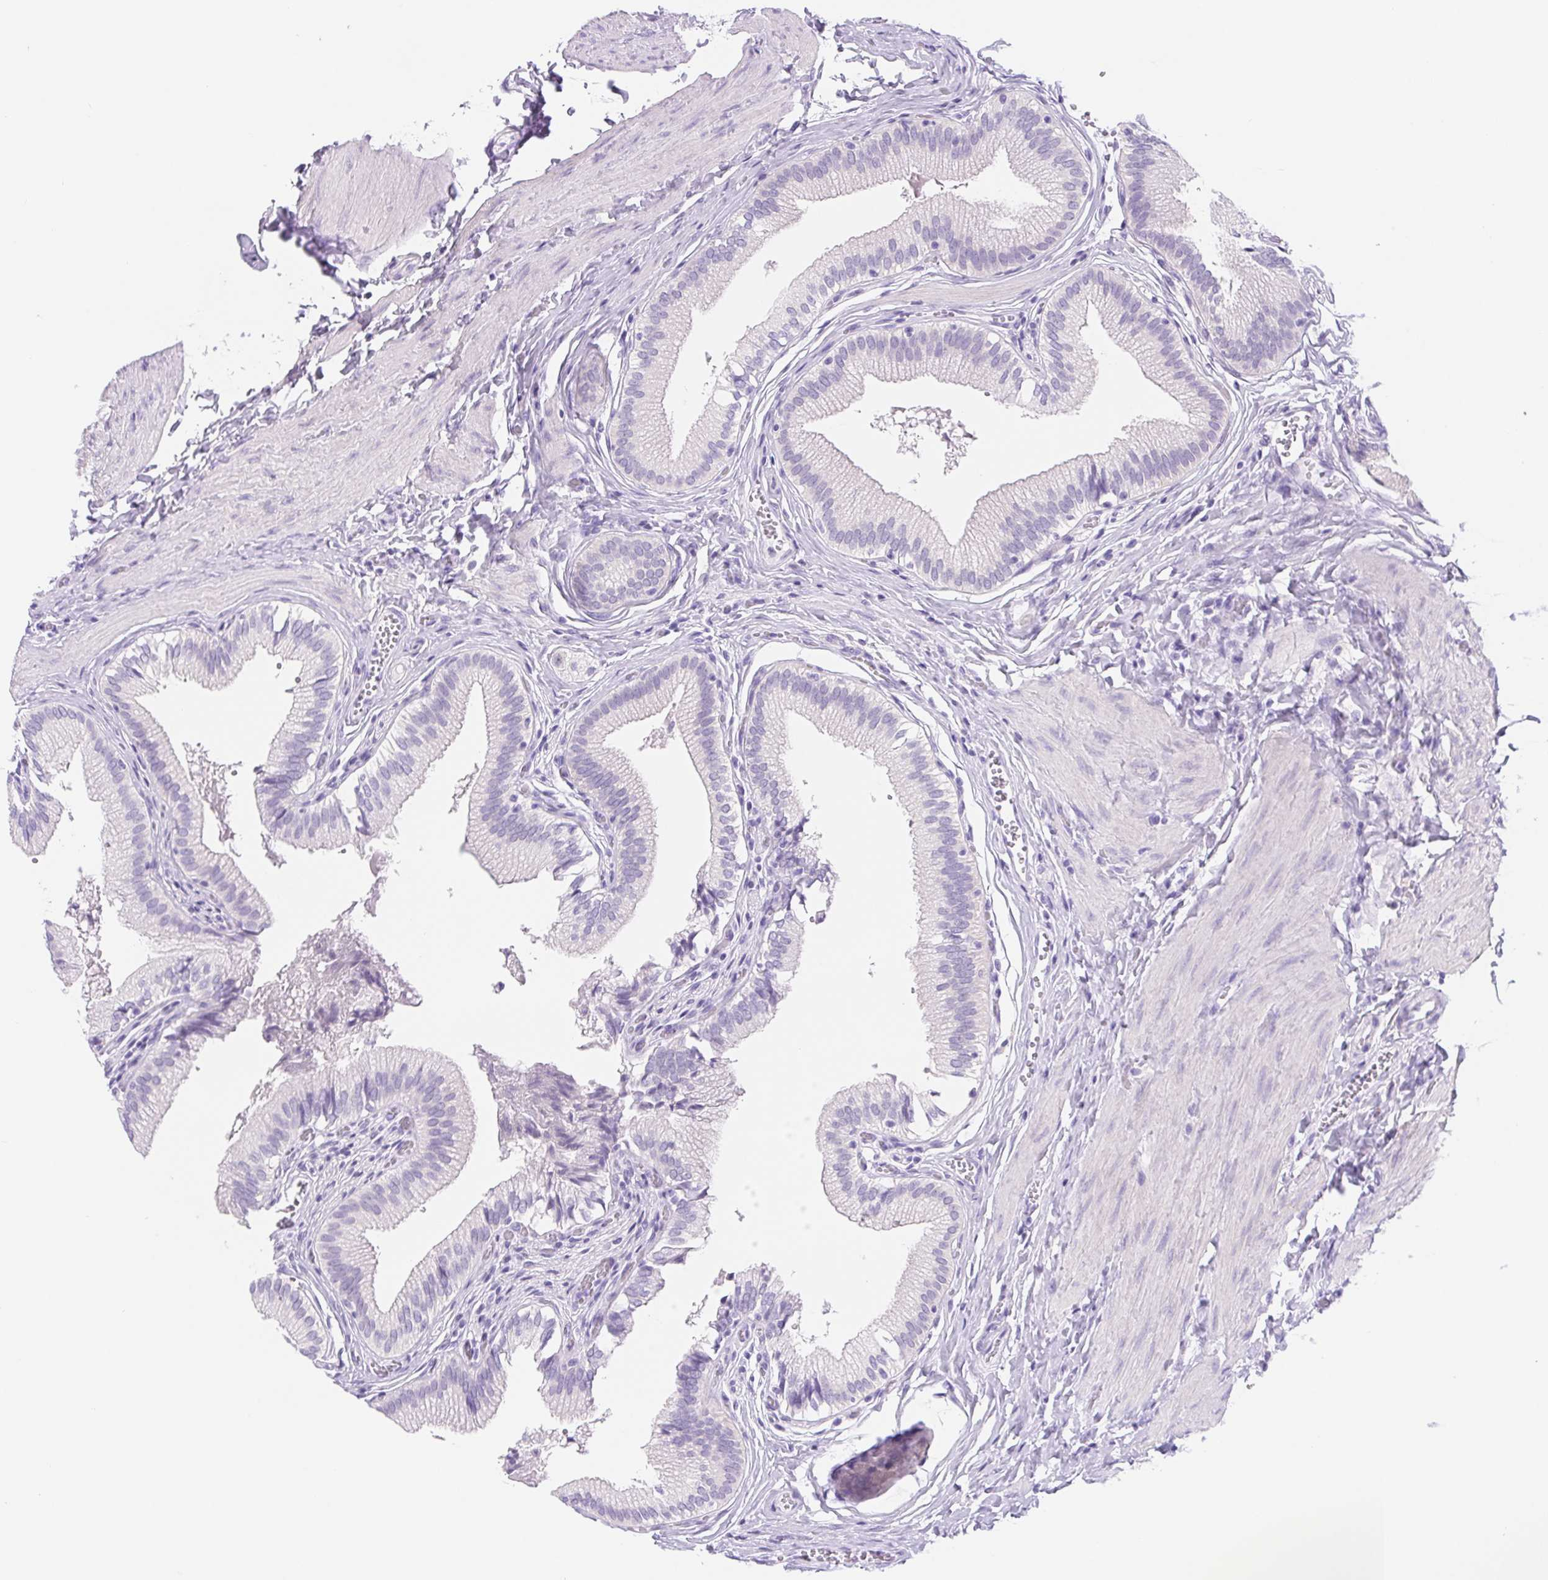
{"staining": {"intensity": "negative", "quantity": "none", "location": "none"}, "tissue": "gallbladder", "cell_type": "Glandular cells", "image_type": "normal", "snomed": [{"axis": "morphology", "description": "Normal tissue, NOS"}, {"axis": "topography", "description": "Gallbladder"}, {"axis": "topography", "description": "Peripheral nerve tissue"}], "caption": "Immunohistochemistry (IHC) image of unremarkable gallbladder: human gallbladder stained with DAB exhibits no significant protein staining in glandular cells. (Immunohistochemistry (IHC), brightfield microscopy, high magnification).", "gene": "DYNC2LI1", "patient": {"sex": "male", "age": 17}}